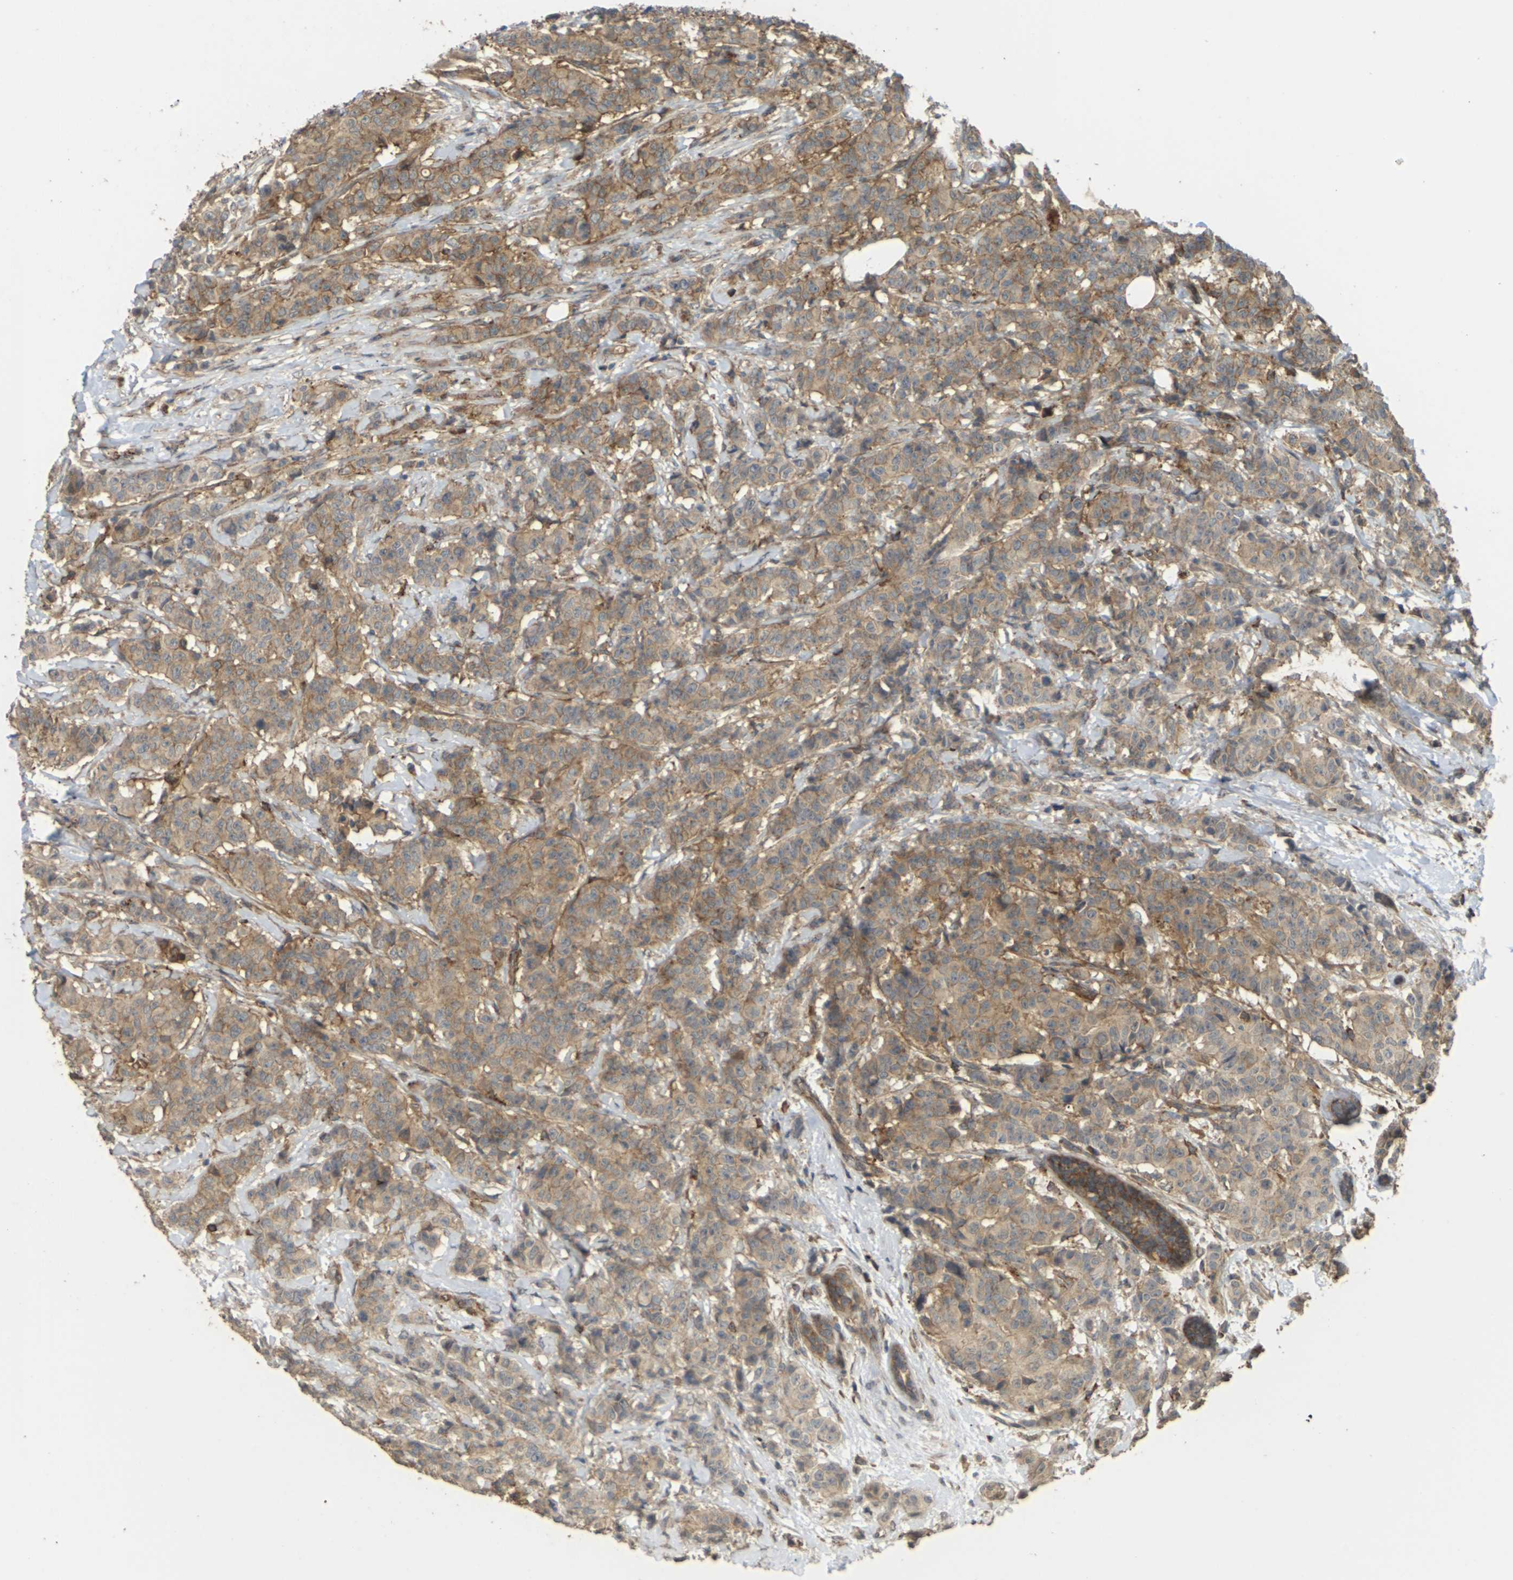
{"staining": {"intensity": "moderate", "quantity": ">75%", "location": "cytoplasmic/membranous"}, "tissue": "breast cancer", "cell_type": "Tumor cells", "image_type": "cancer", "snomed": [{"axis": "morphology", "description": "Normal tissue, NOS"}, {"axis": "morphology", "description": "Duct carcinoma"}, {"axis": "topography", "description": "Breast"}], "caption": "IHC (DAB (3,3'-diaminobenzidine)) staining of intraductal carcinoma (breast) demonstrates moderate cytoplasmic/membranous protein staining in approximately >75% of tumor cells.", "gene": "KSR1", "patient": {"sex": "female", "age": 40}}